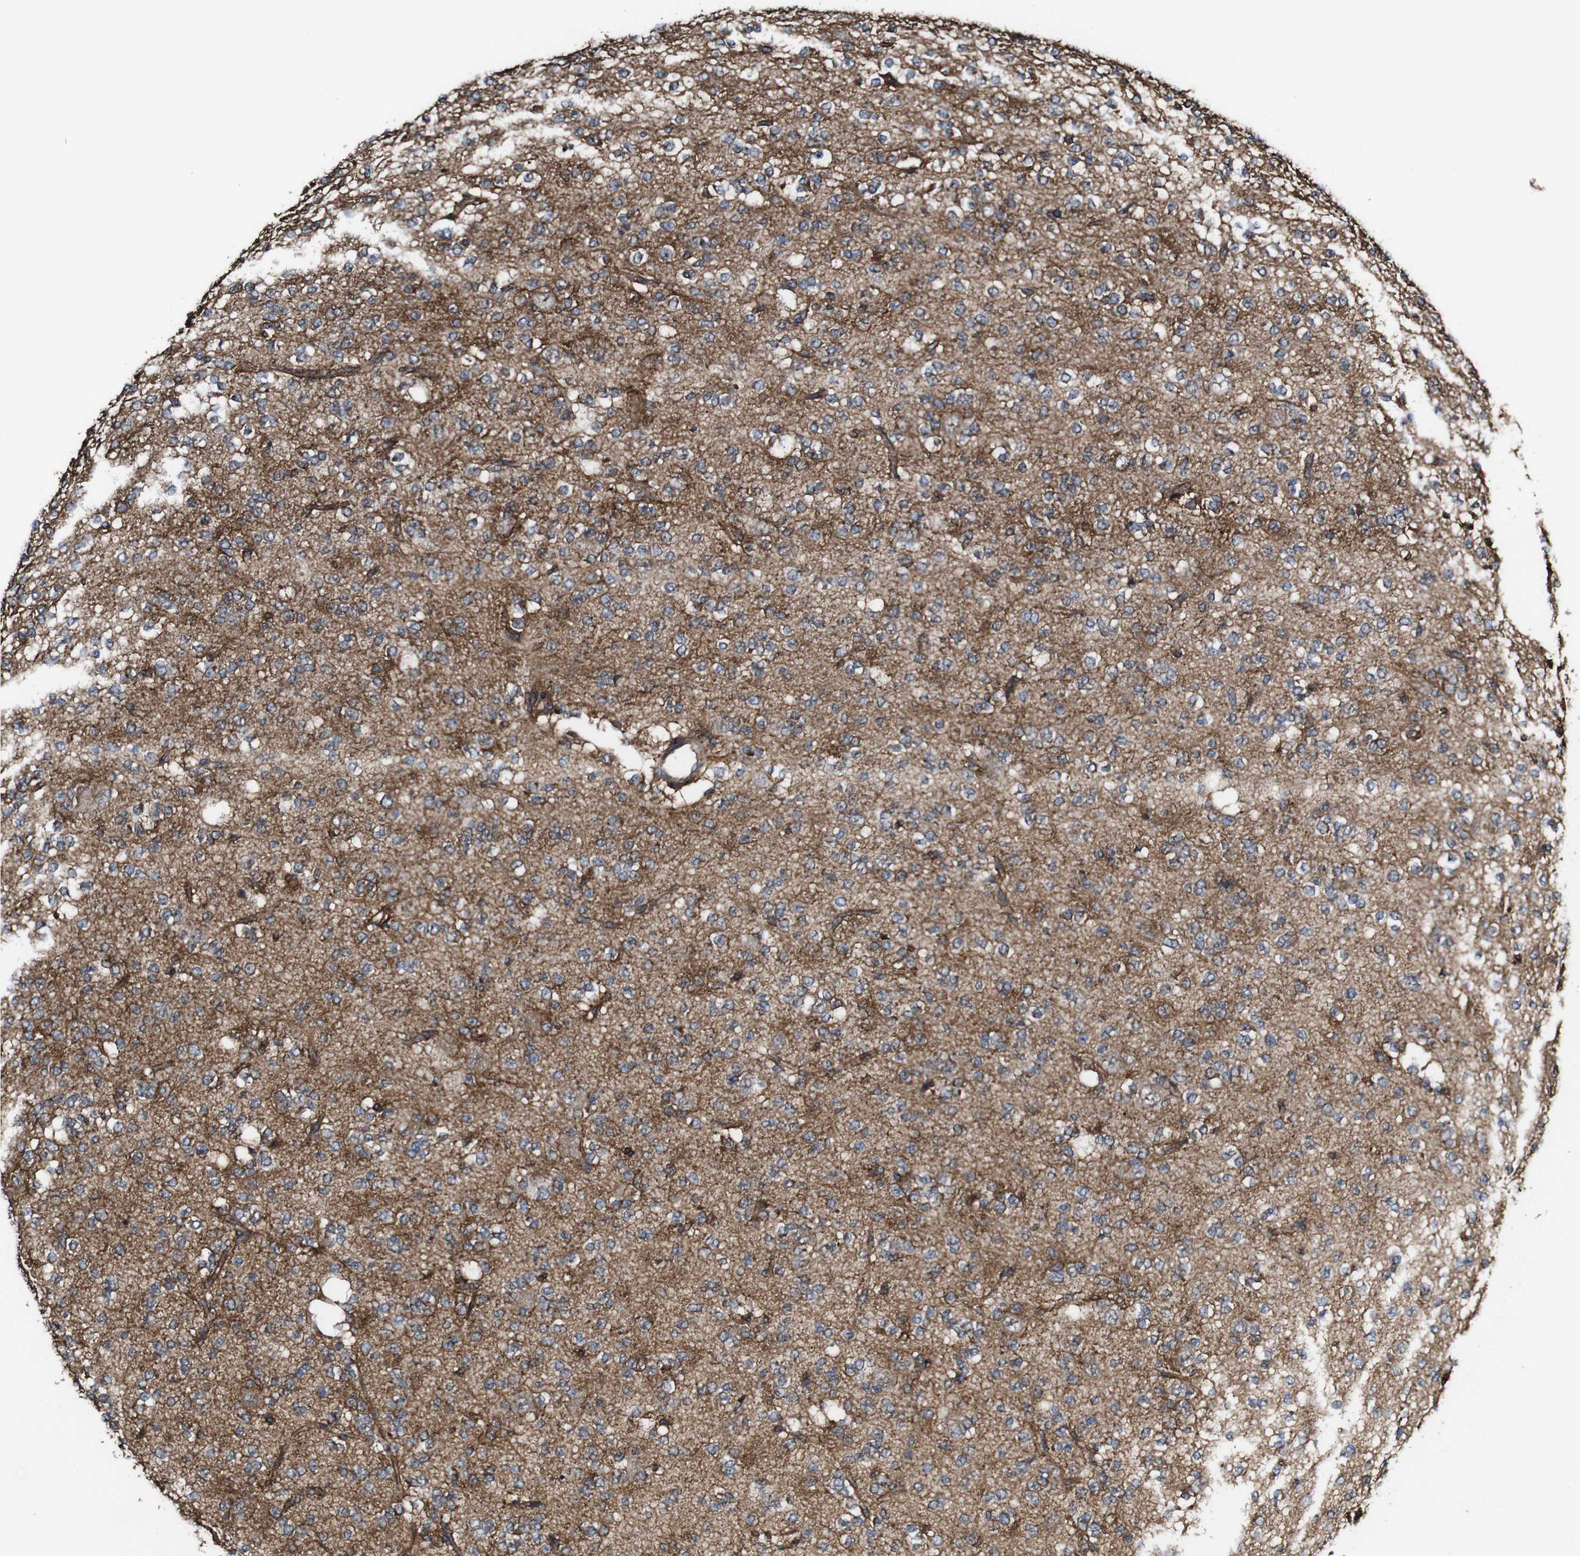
{"staining": {"intensity": "strong", "quantity": "<25%", "location": "cytoplasmic/membranous"}, "tissue": "glioma", "cell_type": "Tumor cells", "image_type": "cancer", "snomed": [{"axis": "morphology", "description": "Glioma, malignant, Low grade"}, {"axis": "topography", "description": "Brain"}], "caption": "Strong cytoplasmic/membranous positivity for a protein is appreciated in approximately <25% of tumor cells of low-grade glioma (malignant) using IHC.", "gene": "BTN3A3", "patient": {"sex": "male", "age": 38}}